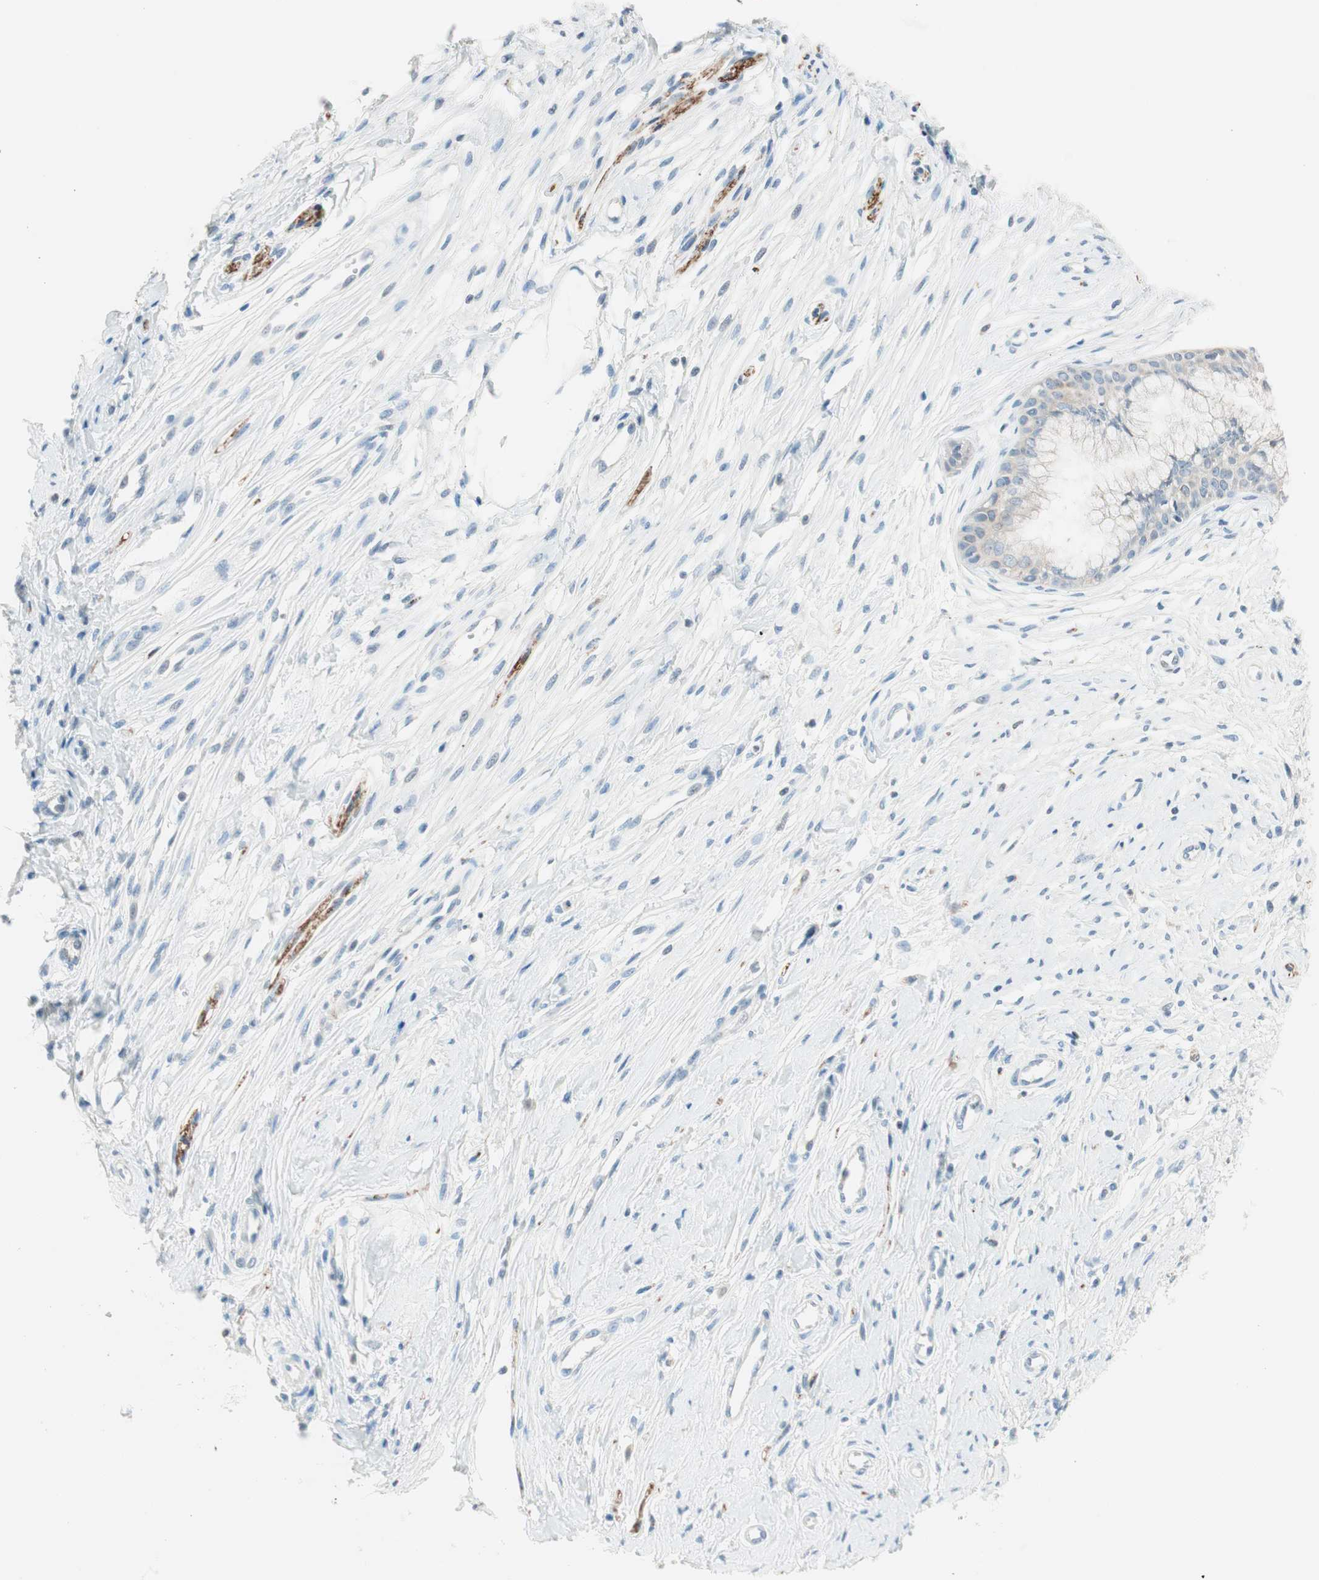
{"staining": {"intensity": "weak", "quantity": "25%-75%", "location": "cytoplasmic/membranous"}, "tissue": "cervix", "cell_type": "Glandular cells", "image_type": "normal", "snomed": [{"axis": "morphology", "description": "Normal tissue, NOS"}, {"axis": "topography", "description": "Cervix"}], "caption": "Human cervix stained for a protein (brown) displays weak cytoplasmic/membranous positive expression in about 25%-75% of glandular cells.", "gene": "GNAO1", "patient": {"sex": "female", "age": 39}}